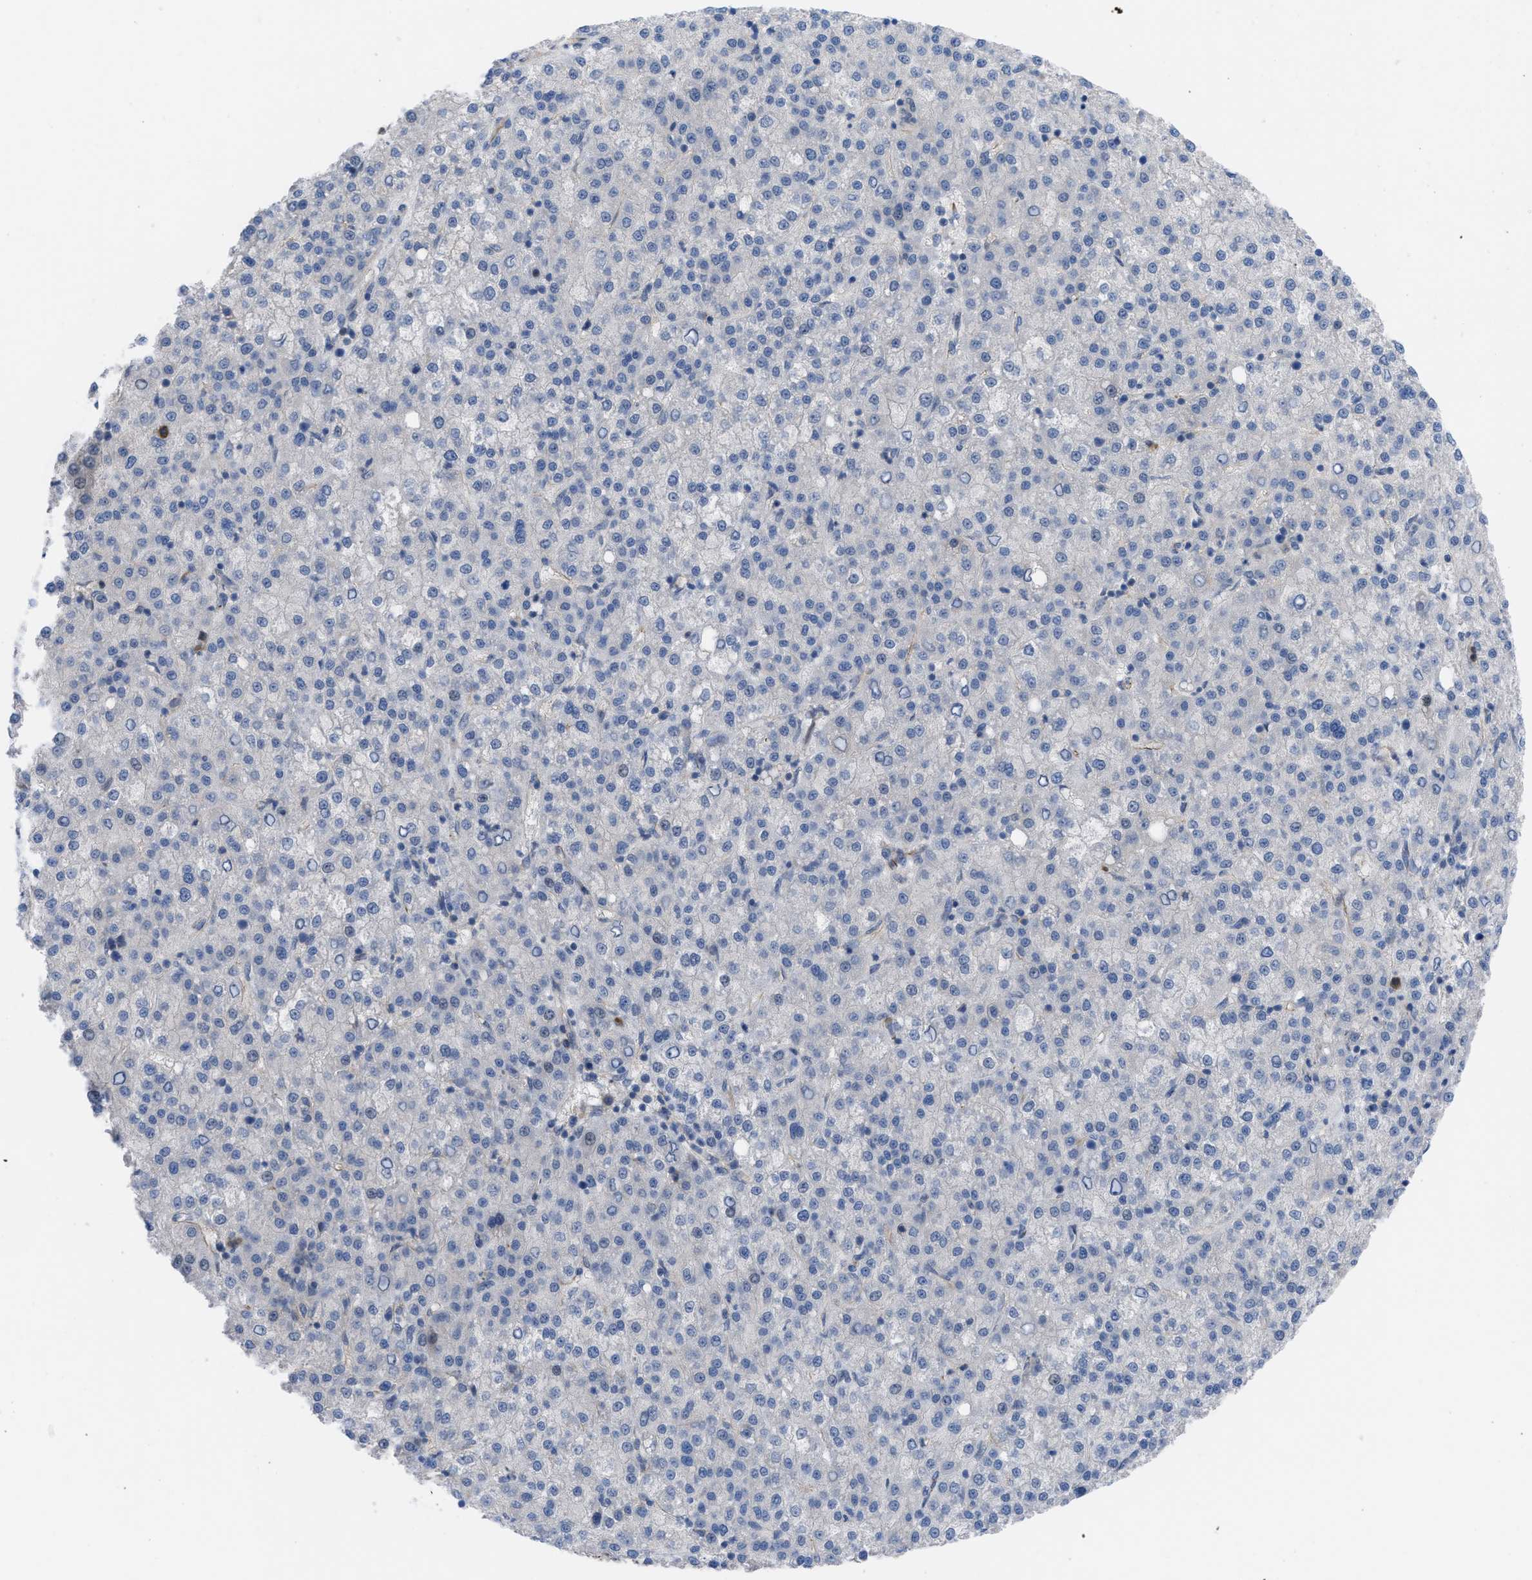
{"staining": {"intensity": "negative", "quantity": "none", "location": "none"}, "tissue": "liver cancer", "cell_type": "Tumor cells", "image_type": "cancer", "snomed": [{"axis": "morphology", "description": "Carcinoma, Hepatocellular, NOS"}, {"axis": "topography", "description": "Liver"}], "caption": "Image shows no significant protein staining in tumor cells of liver cancer. (Immunohistochemistry (ihc), brightfield microscopy, high magnification).", "gene": "IL17RE", "patient": {"sex": "female", "age": 58}}